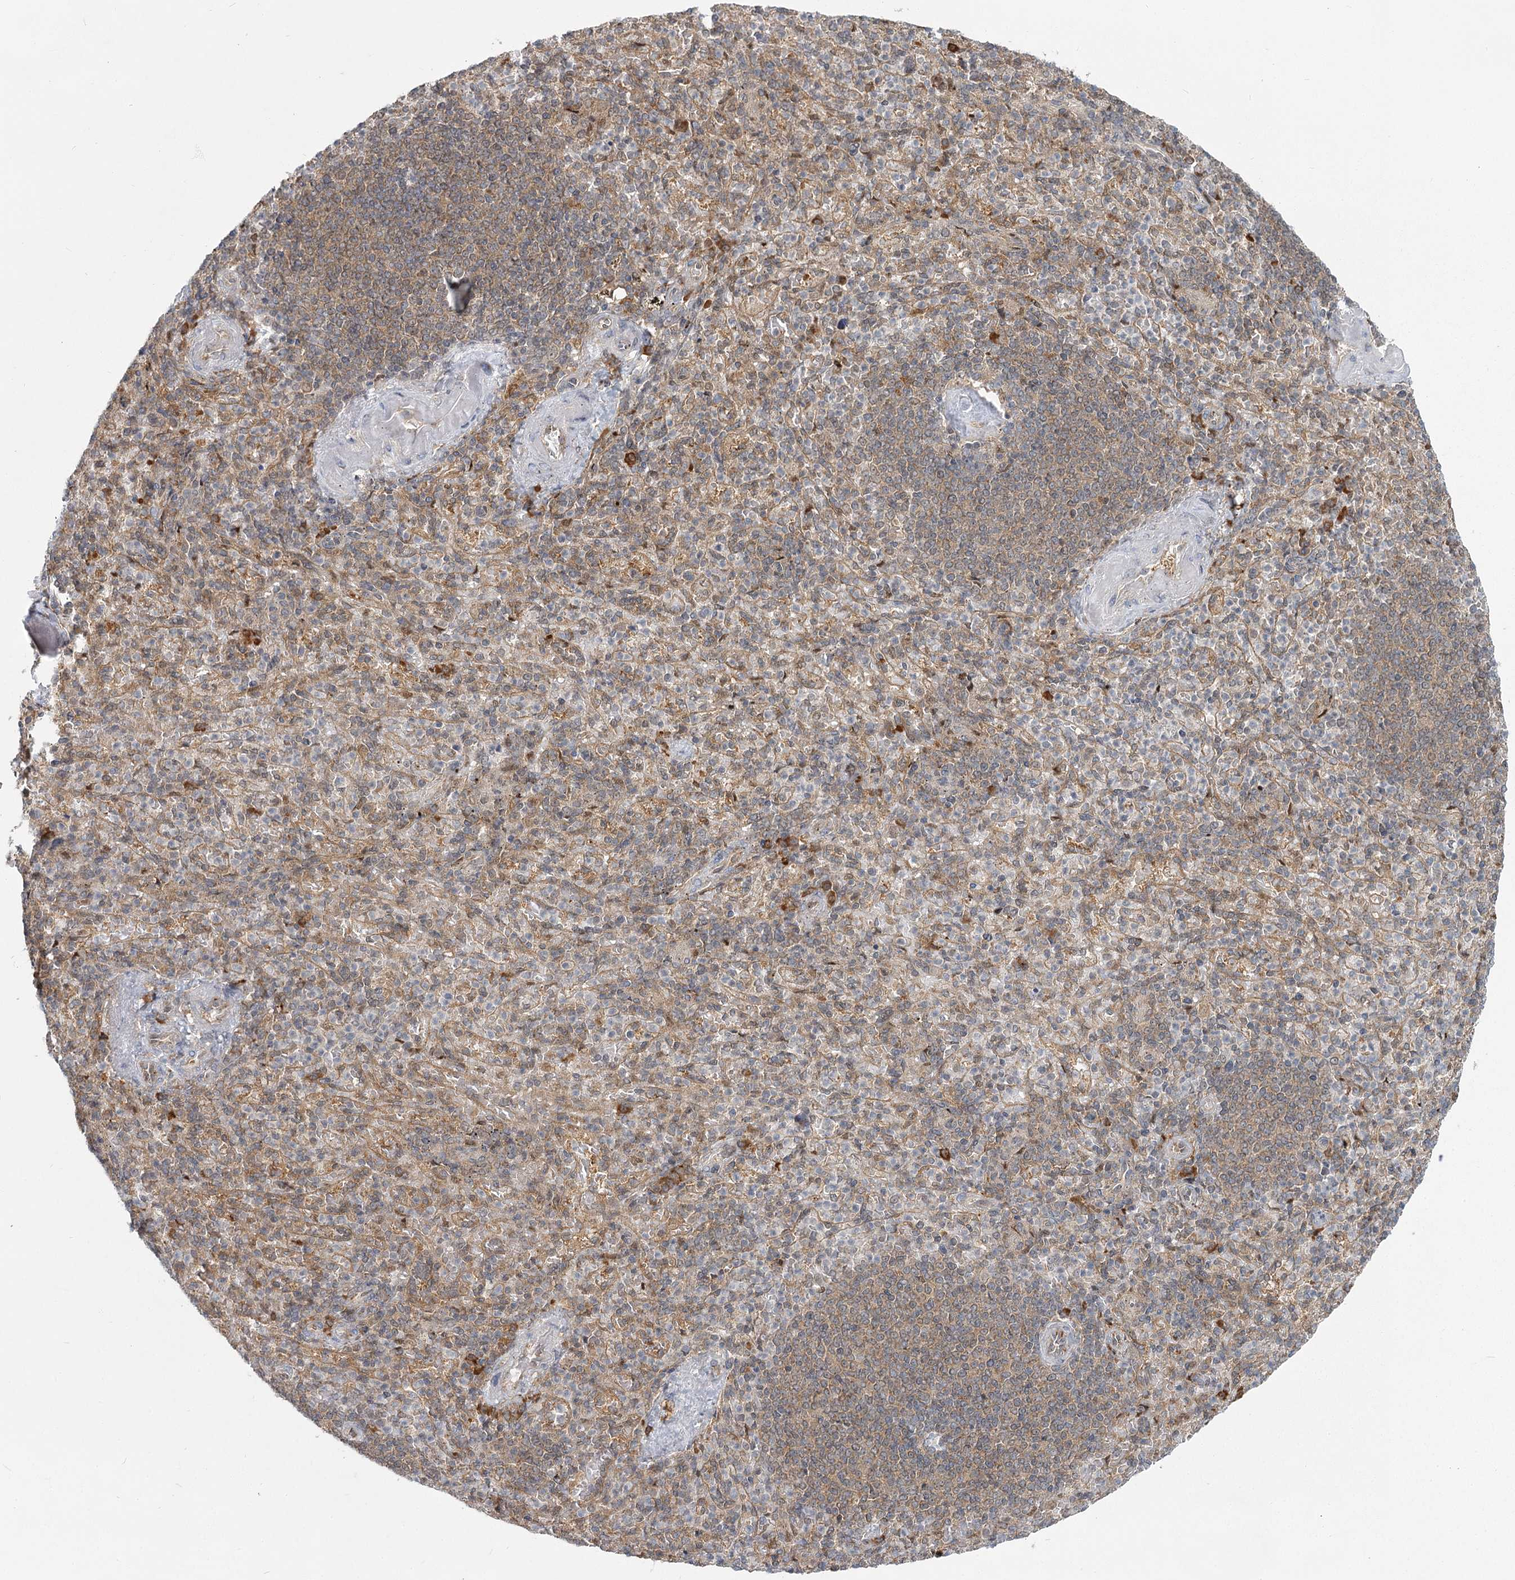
{"staining": {"intensity": "weak", "quantity": "<25%", "location": "cytoplasmic/membranous"}, "tissue": "spleen", "cell_type": "Cells in red pulp", "image_type": "normal", "snomed": [{"axis": "morphology", "description": "Normal tissue, NOS"}, {"axis": "topography", "description": "Spleen"}], "caption": "High power microscopy micrograph of an IHC image of normal spleen, revealing no significant positivity in cells in red pulp. (DAB IHC, high magnification).", "gene": "THNSL1", "patient": {"sex": "female", "age": 74}}